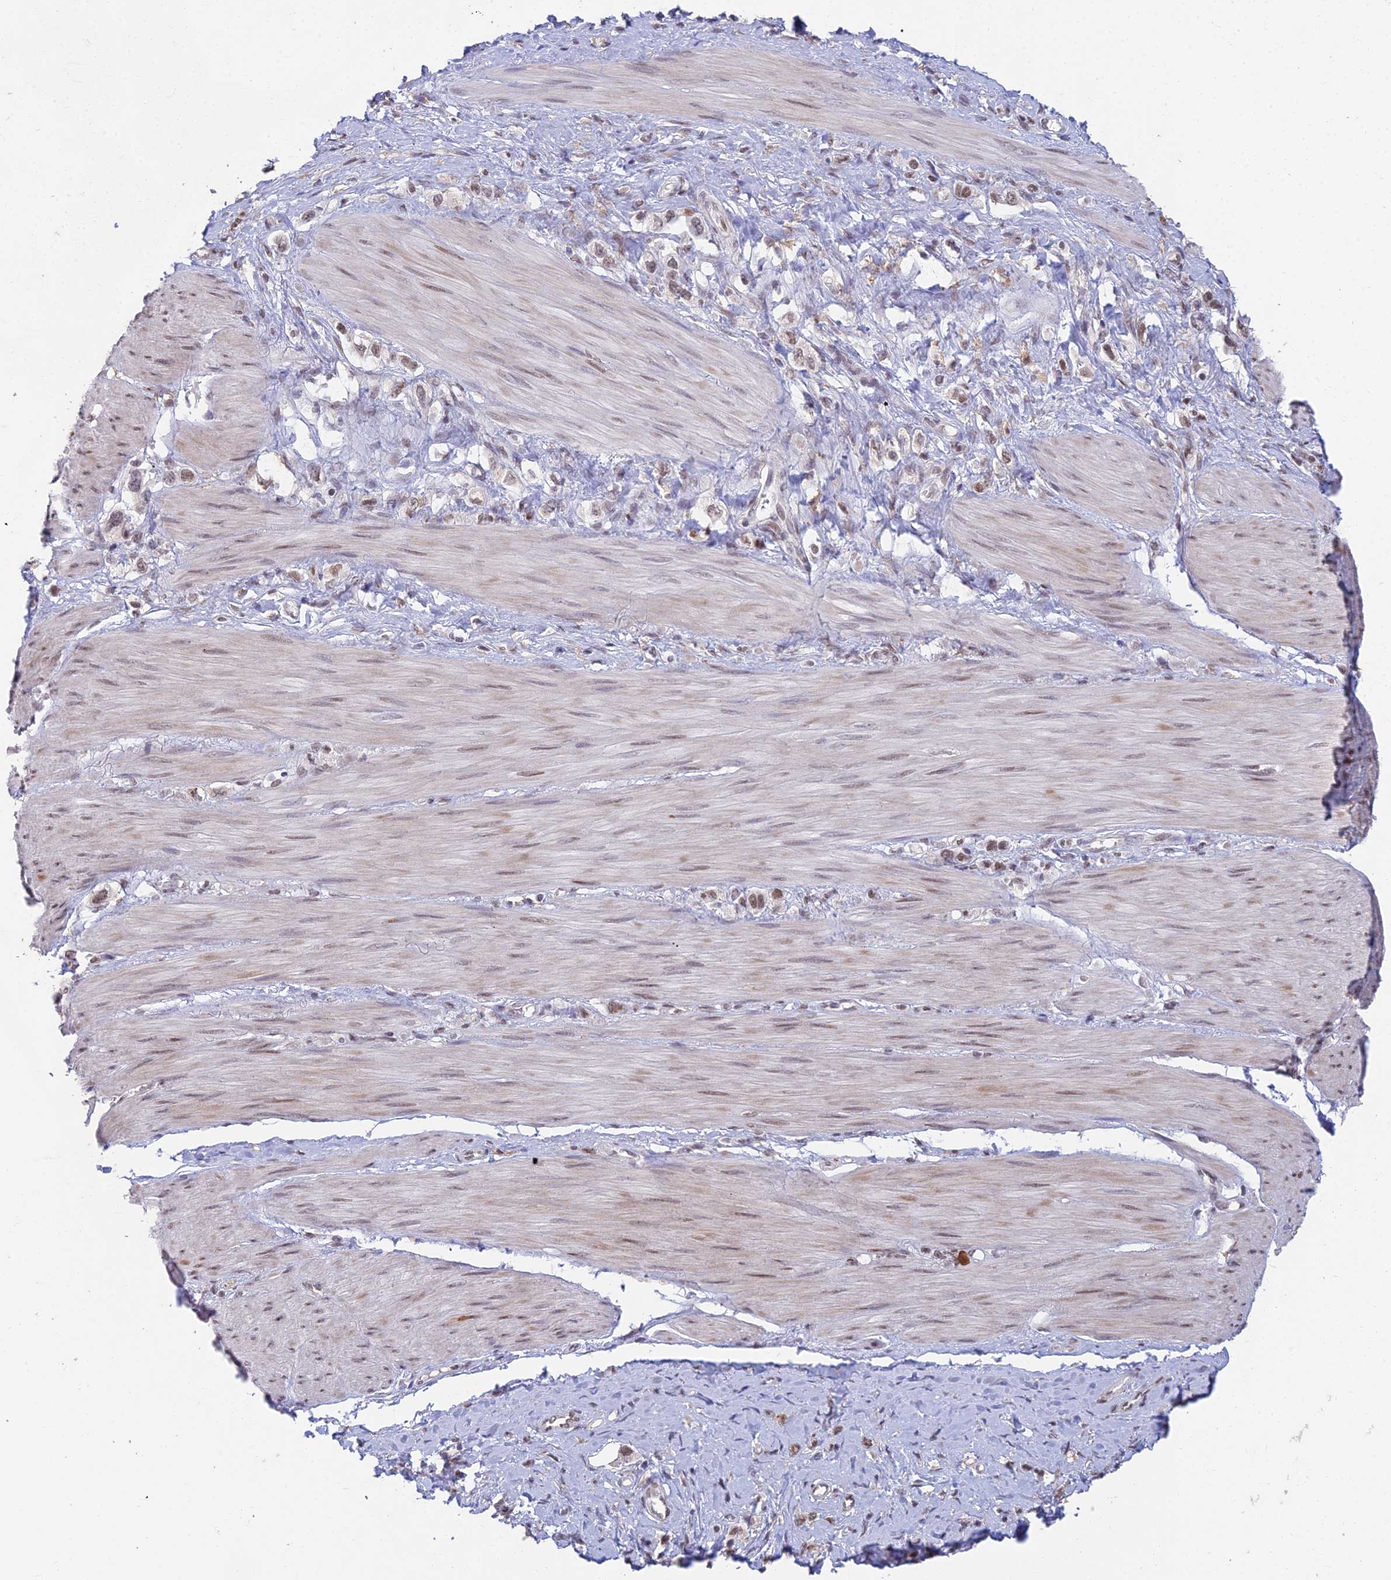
{"staining": {"intensity": "moderate", "quantity": ">75%", "location": "nuclear"}, "tissue": "stomach cancer", "cell_type": "Tumor cells", "image_type": "cancer", "snomed": [{"axis": "morphology", "description": "Adenocarcinoma, NOS"}, {"axis": "topography", "description": "Stomach"}], "caption": "This is a histology image of immunohistochemistry staining of stomach cancer, which shows moderate expression in the nuclear of tumor cells.", "gene": "ABHD17A", "patient": {"sex": "female", "age": 65}}